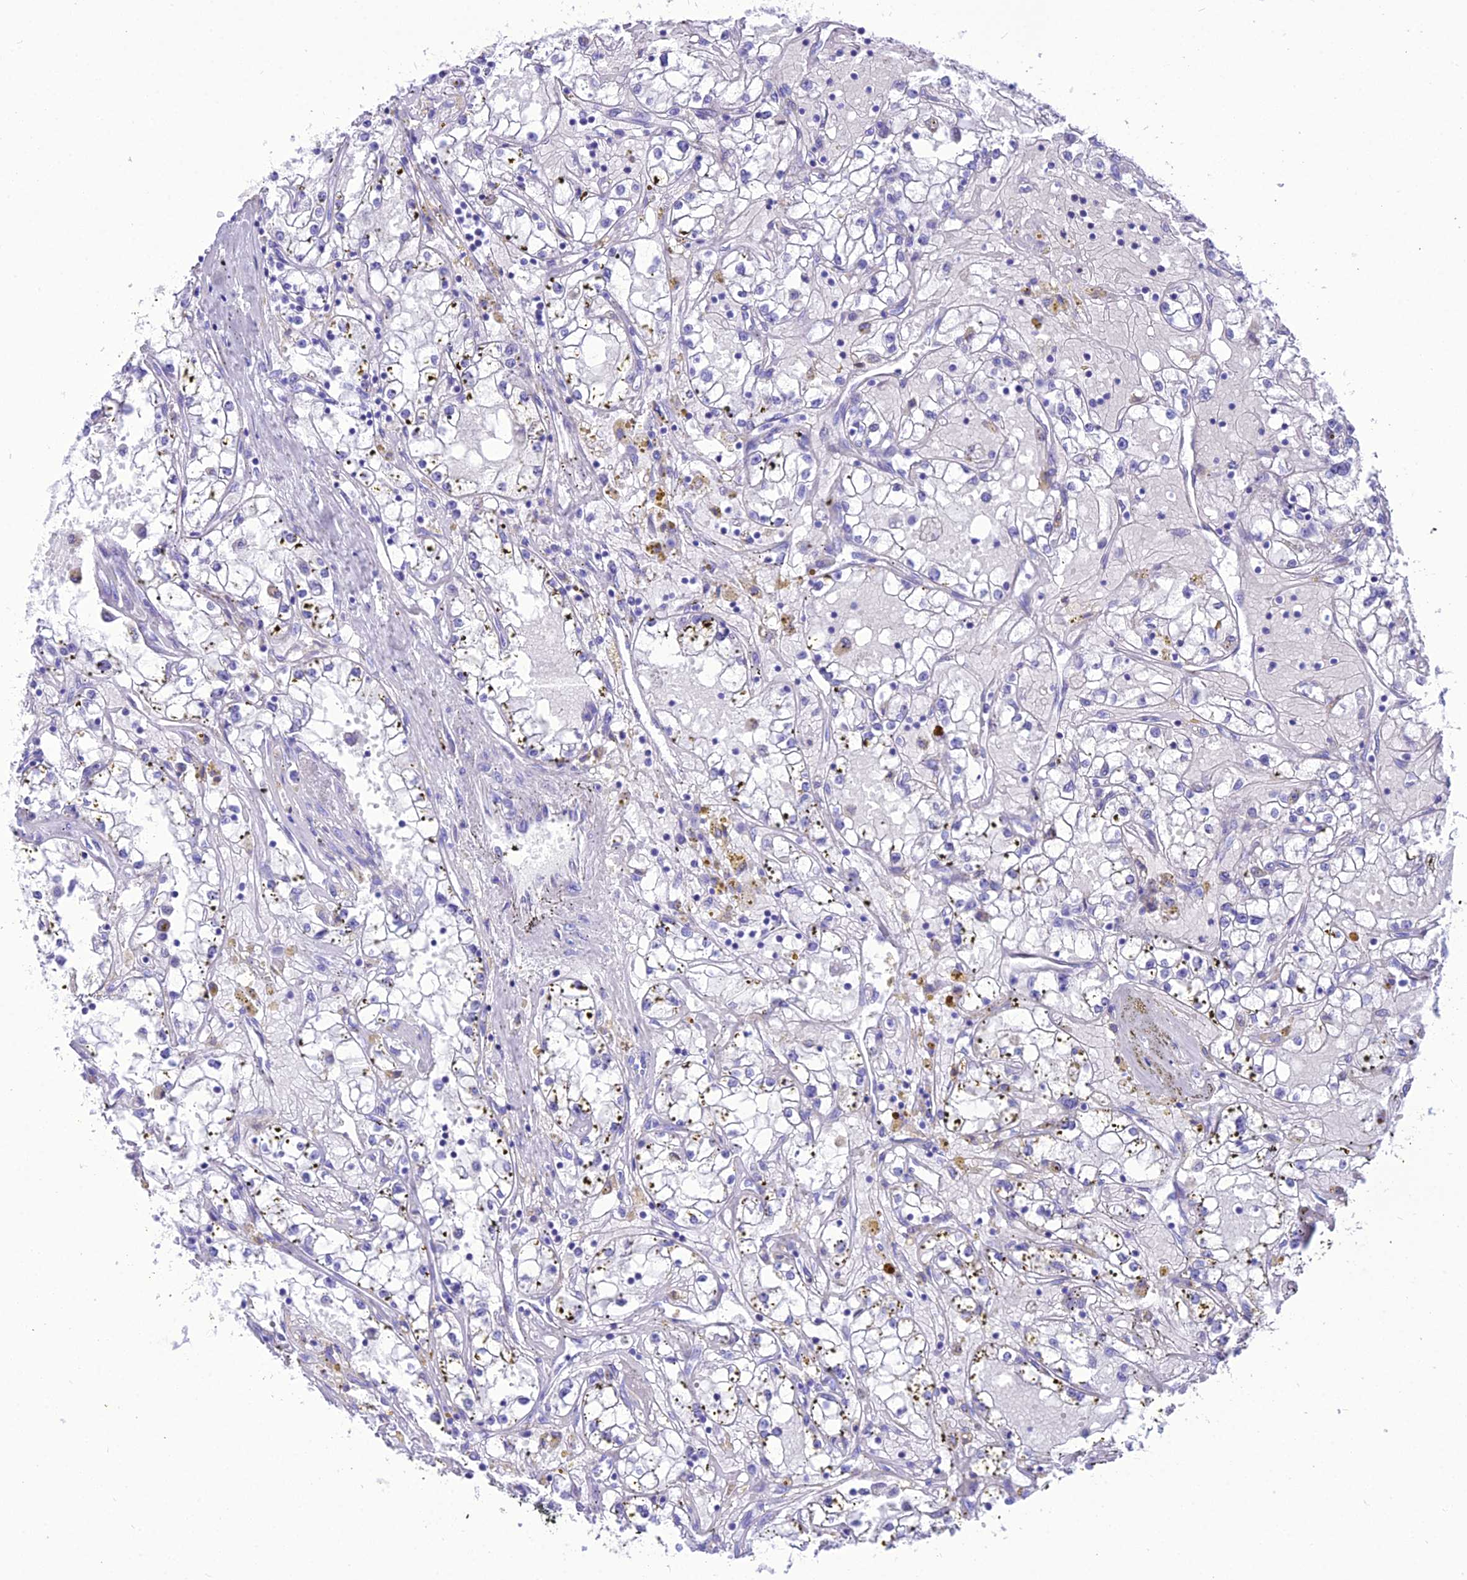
{"staining": {"intensity": "negative", "quantity": "none", "location": "none"}, "tissue": "renal cancer", "cell_type": "Tumor cells", "image_type": "cancer", "snomed": [{"axis": "morphology", "description": "Adenocarcinoma, NOS"}, {"axis": "topography", "description": "Kidney"}], "caption": "A histopathology image of human renal cancer is negative for staining in tumor cells. The staining was performed using DAB (3,3'-diaminobenzidine) to visualize the protein expression in brown, while the nuclei were stained in blue with hematoxylin (Magnification: 20x).", "gene": "PNMA5", "patient": {"sex": "male", "age": 56}}